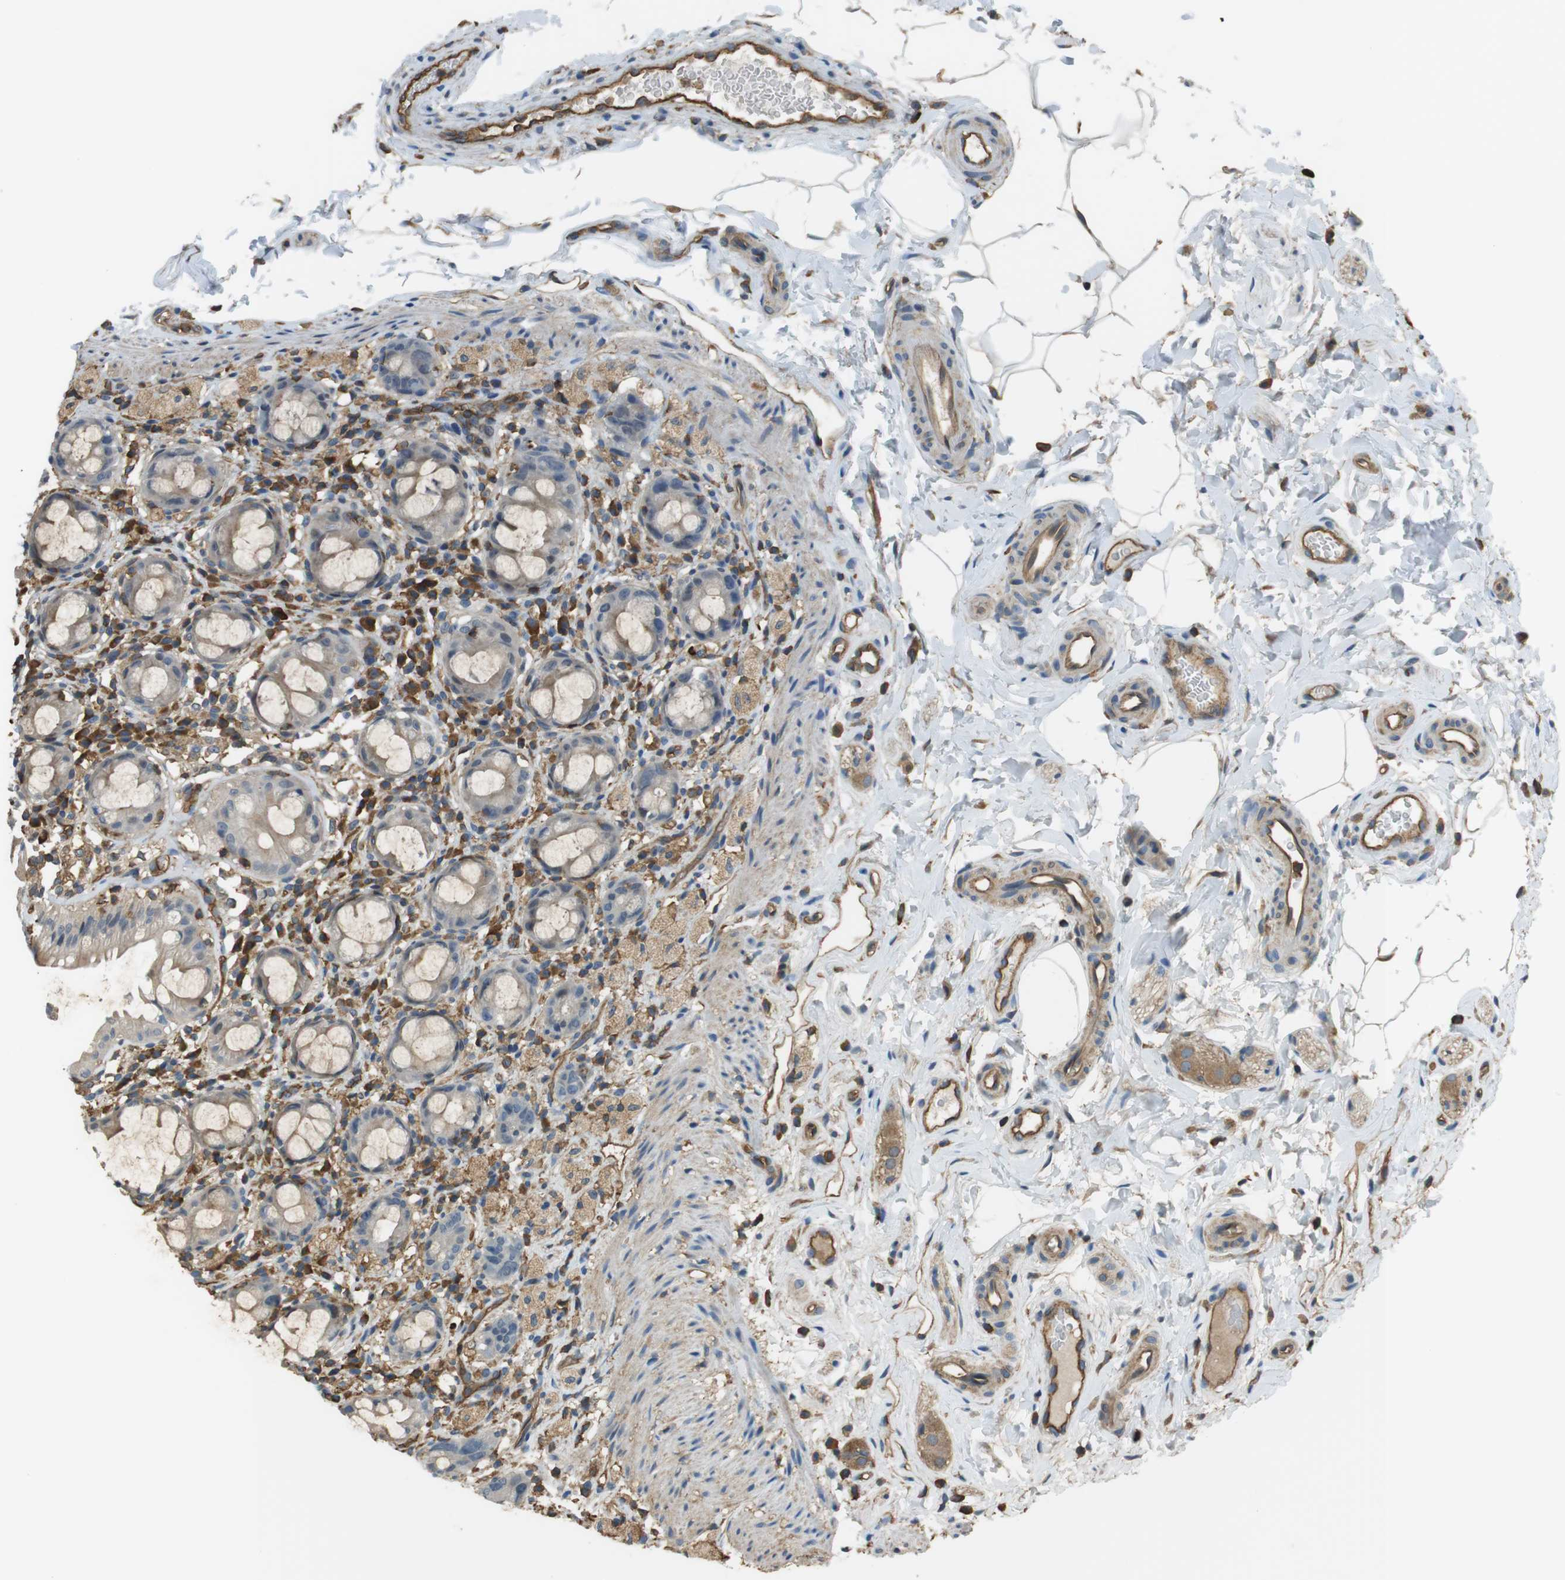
{"staining": {"intensity": "weak", "quantity": "<25%", "location": "cytoplasmic/membranous"}, "tissue": "rectum", "cell_type": "Glandular cells", "image_type": "normal", "snomed": [{"axis": "morphology", "description": "Normal tissue, NOS"}, {"axis": "topography", "description": "Rectum"}], "caption": "The image exhibits no staining of glandular cells in normal rectum.", "gene": "FCAR", "patient": {"sex": "male", "age": 44}}